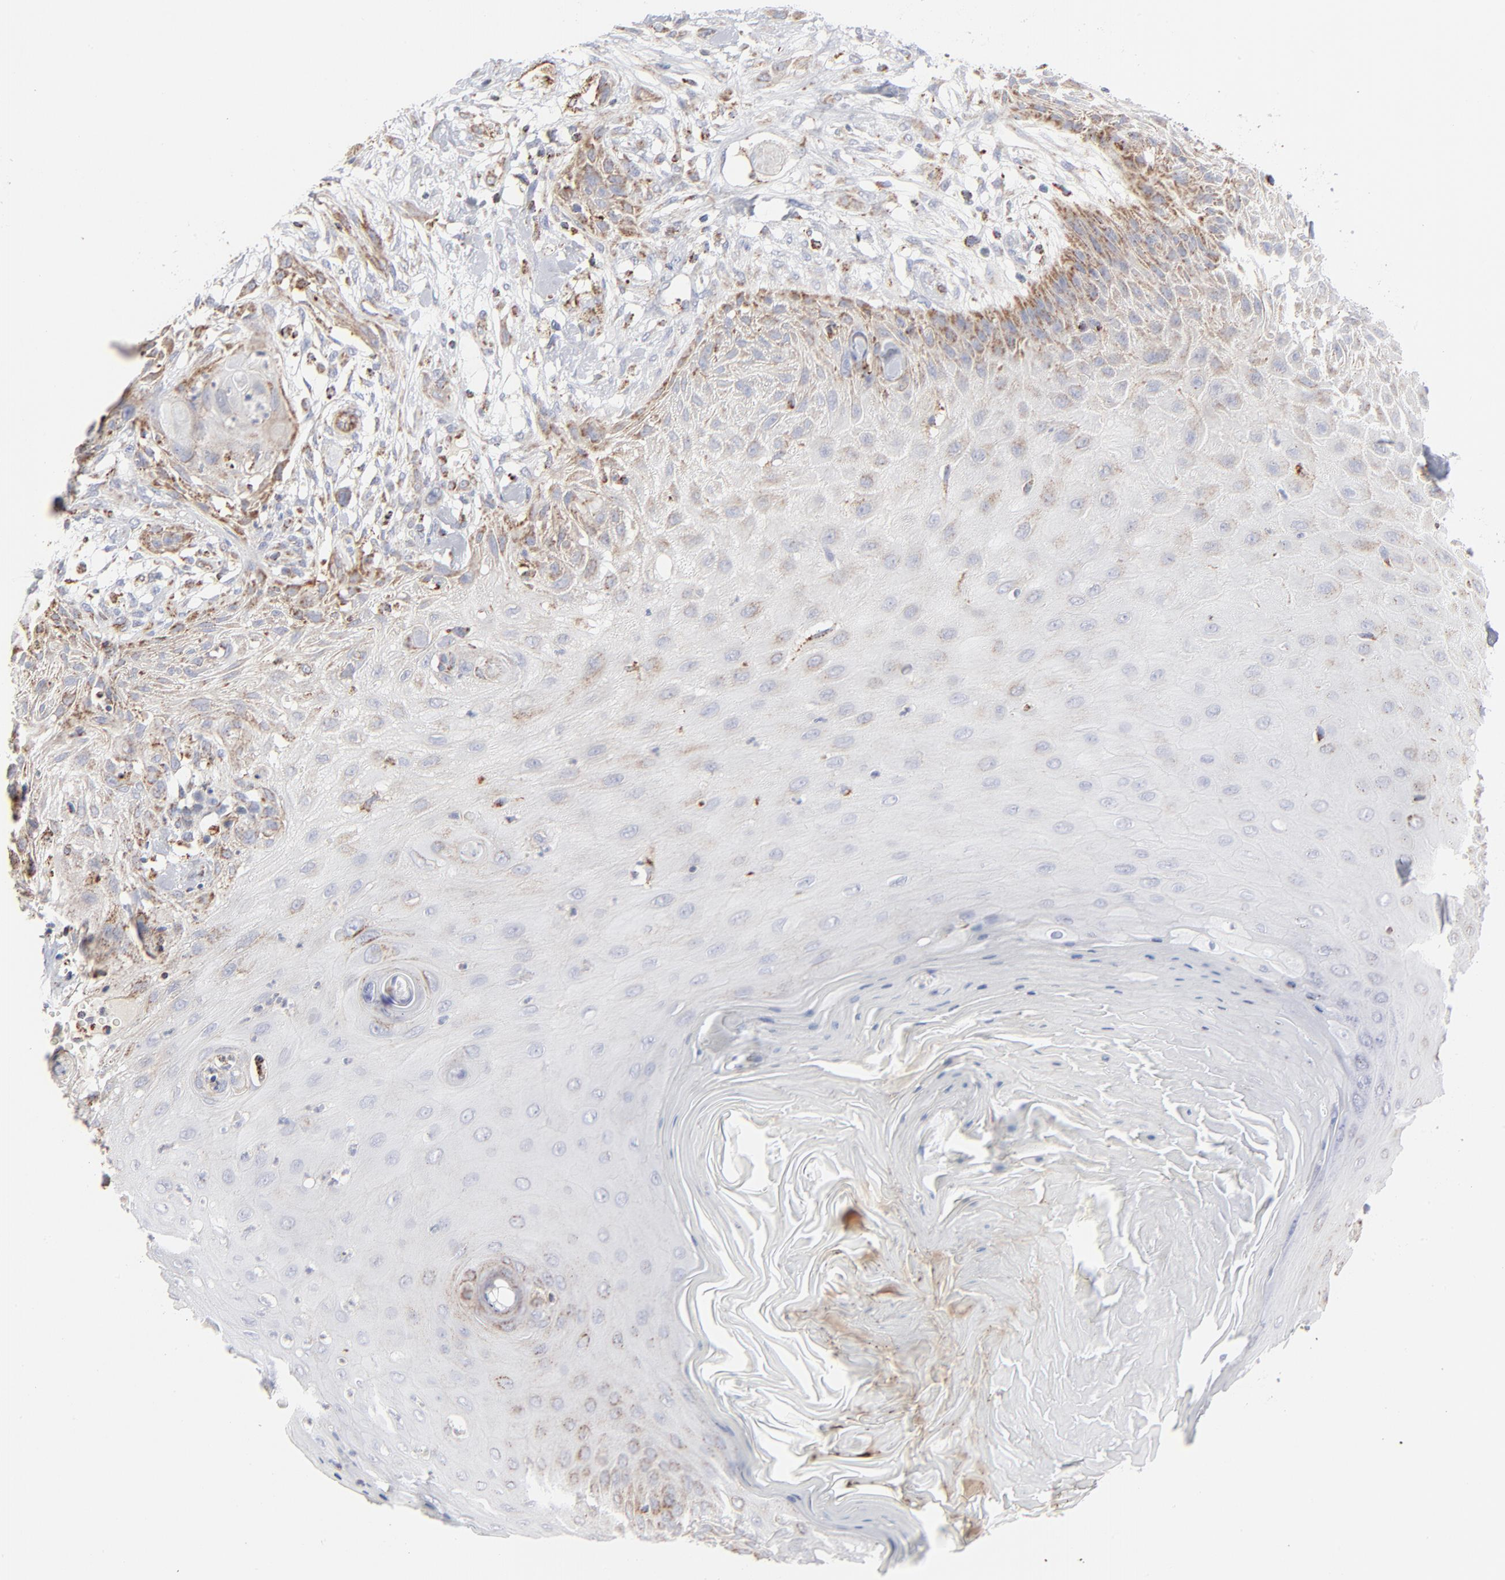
{"staining": {"intensity": "moderate", "quantity": "25%-75%", "location": "cytoplasmic/membranous"}, "tissue": "skin cancer", "cell_type": "Tumor cells", "image_type": "cancer", "snomed": [{"axis": "morphology", "description": "Normal tissue, NOS"}, {"axis": "morphology", "description": "Squamous cell carcinoma, NOS"}, {"axis": "topography", "description": "Skin"}], "caption": "Immunohistochemistry (IHC) (DAB) staining of human squamous cell carcinoma (skin) displays moderate cytoplasmic/membranous protein positivity in approximately 25%-75% of tumor cells.", "gene": "ASB3", "patient": {"sex": "female", "age": 59}}